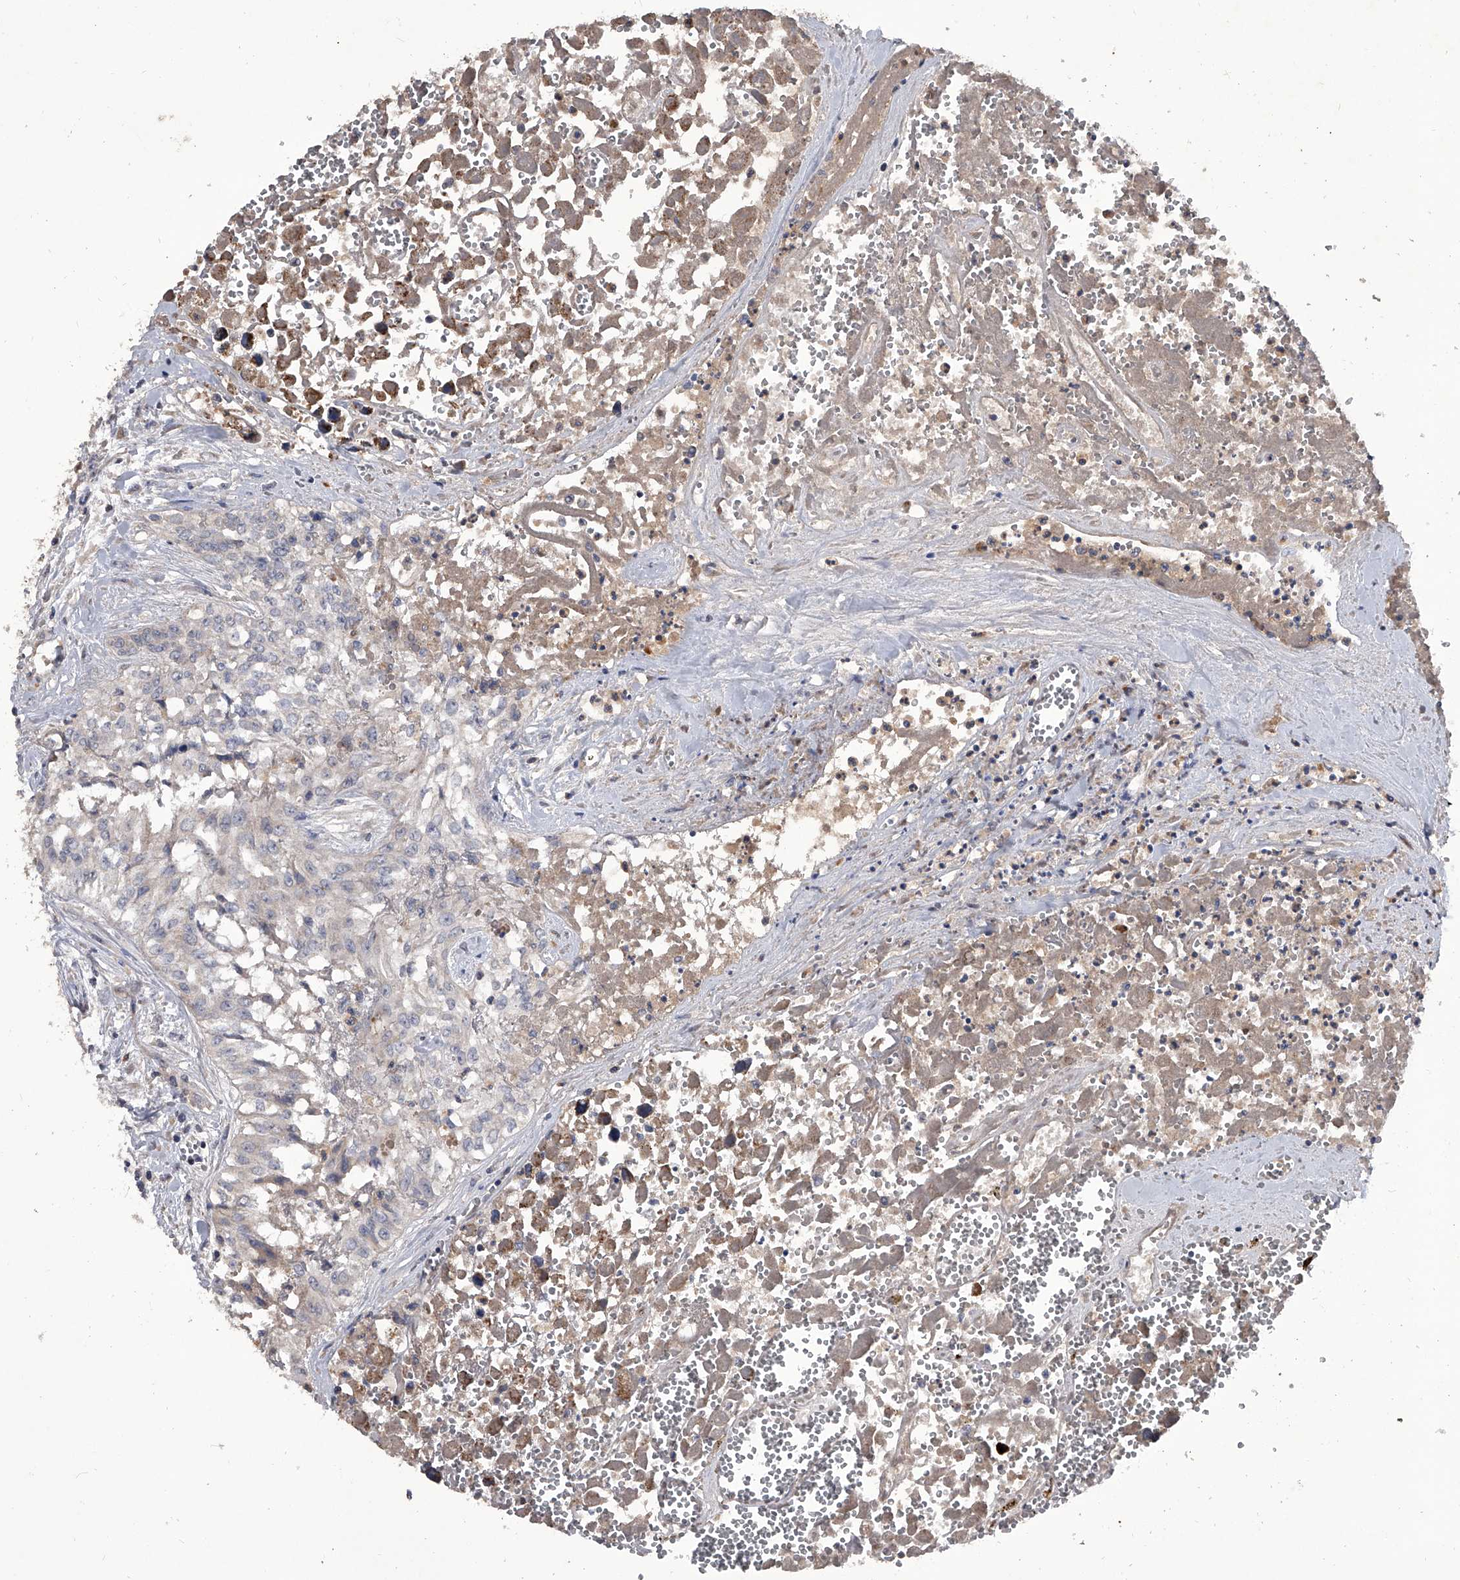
{"staining": {"intensity": "weak", "quantity": "25%-75%", "location": "cytoplasmic/membranous"}, "tissue": "testis cancer", "cell_type": "Tumor cells", "image_type": "cancer", "snomed": [{"axis": "morphology", "description": "Carcinoma, Embryonal, NOS"}, {"axis": "topography", "description": "Testis"}], "caption": "DAB (3,3'-diaminobenzidine) immunohistochemical staining of testis cancer (embryonal carcinoma) demonstrates weak cytoplasmic/membranous protein positivity in approximately 25%-75% of tumor cells.", "gene": "NRP1", "patient": {"sex": "male", "age": 31}}